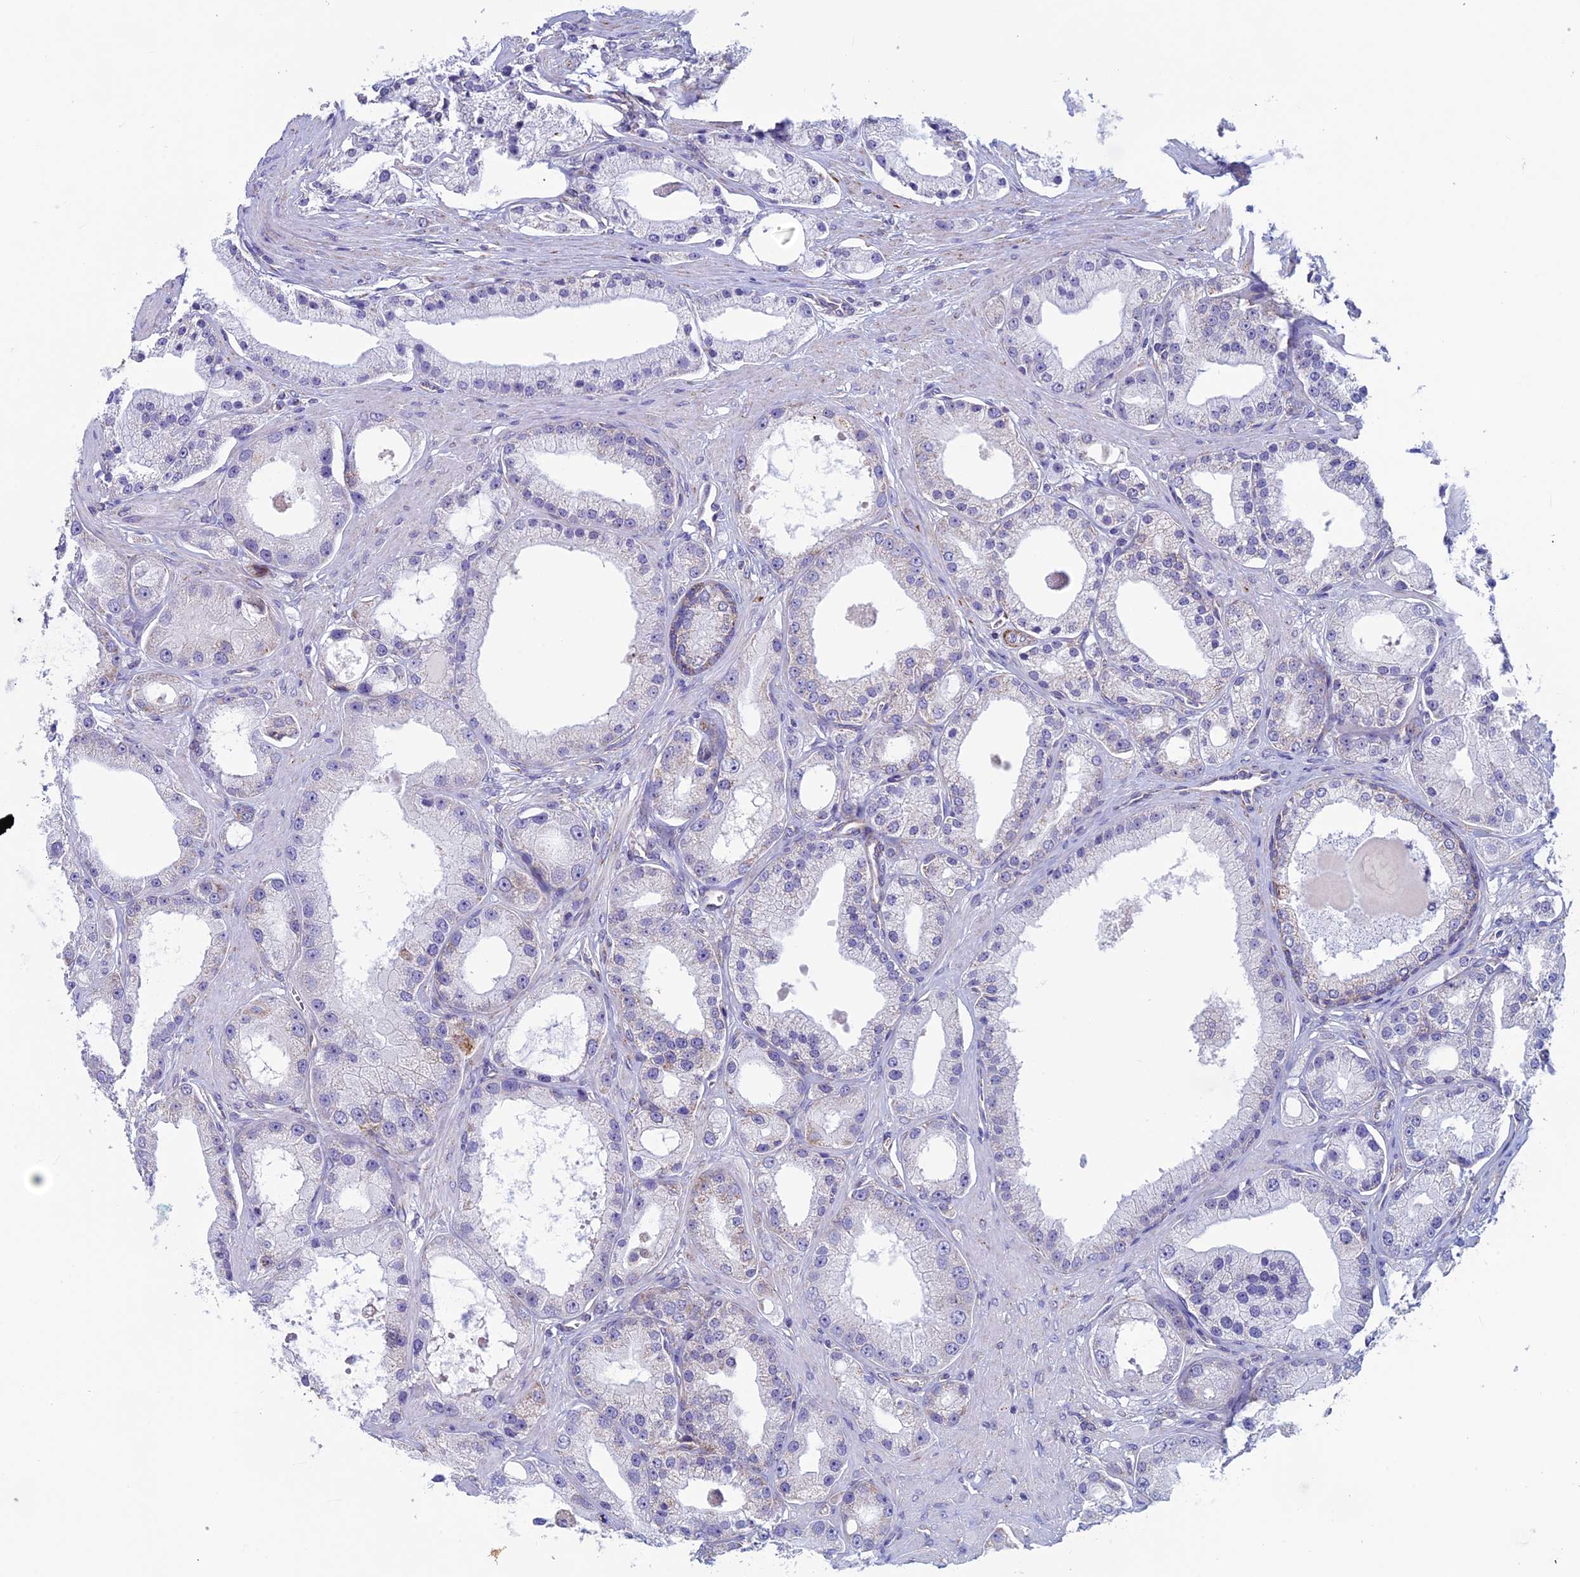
{"staining": {"intensity": "negative", "quantity": "none", "location": "none"}, "tissue": "prostate cancer", "cell_type": "Tumor cells", "image_type": "cancer", "snomed": [{"axis": "morphology", "description": "Adenocarcinoma, Low grade"}, {"axis": "topography", "description": "Prostate"}], "caption": "The IHC photomicrograph has no significant positivity in tumor cells of prostate cancer (adenocarcinoma (low-grade)) tissue.", "gene": "MFSD12", "patient": {"sex": "male", "age": 67}}